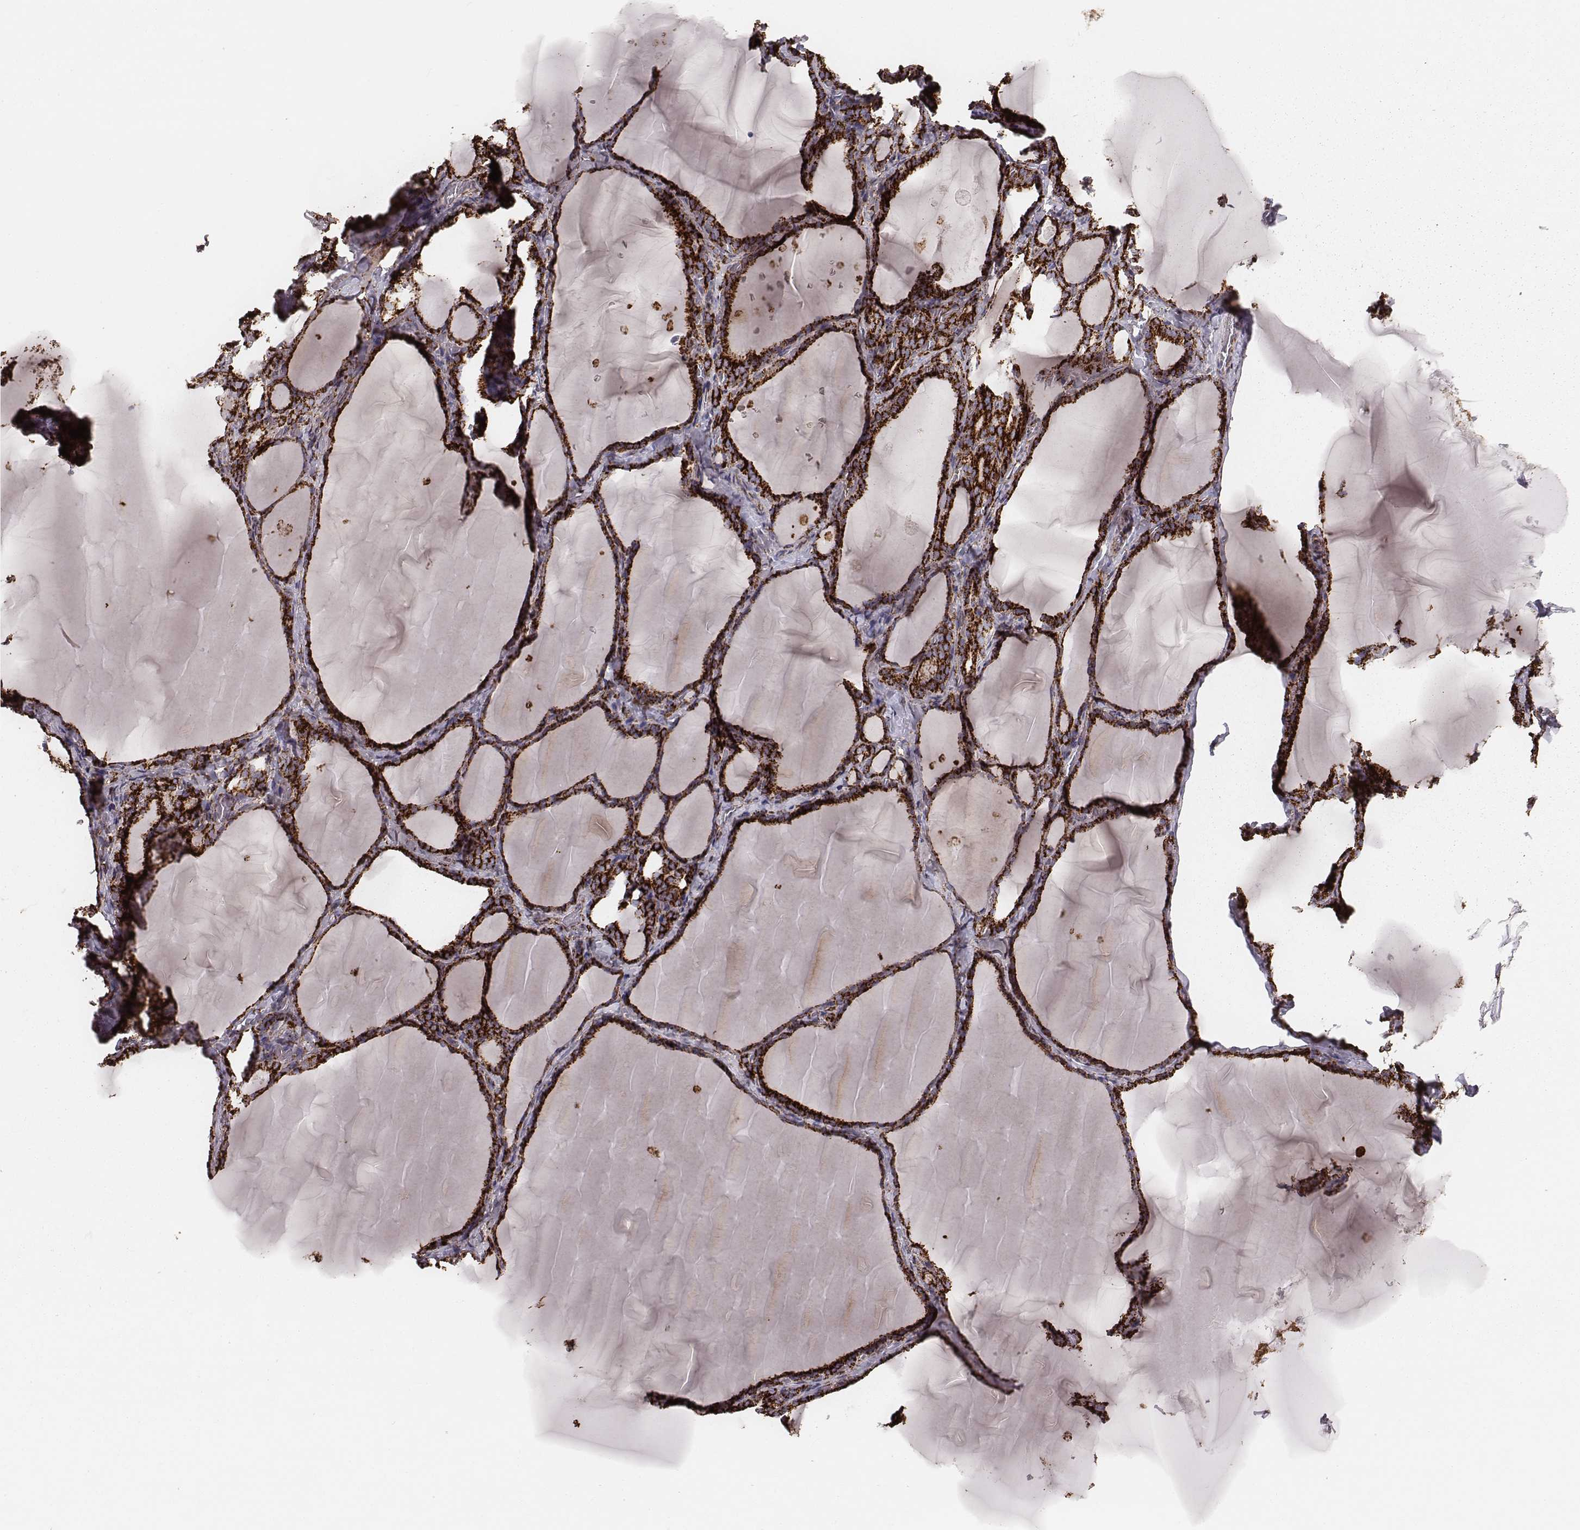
{"staining": {"intensity": "strong", "quantity": ">75%", "location": "cytoplasmic/membranous"}, "tissue": "thyroid gland", "cell_type": "Glandular cells", "image_type": "normal", "snomed": [{"axis": "morphology", "description": "Normal tissue, NOS"}, {"axis": "morphology", "description": "Hyperplasia, NOS"}, {"axis": "topography", "description": "Thyroid gland"}], "caption": "Strong cytoplasmic/membranous protein positivity is appreciated in about >75% of glandular cells in thyroid gland. The staining was performed using DAB, with brown indicating positive protein expression. Nuclei are stained blue with hematoxylin.", "gene": "TUFM", "patient": {"sex": "female", "age": 27}}